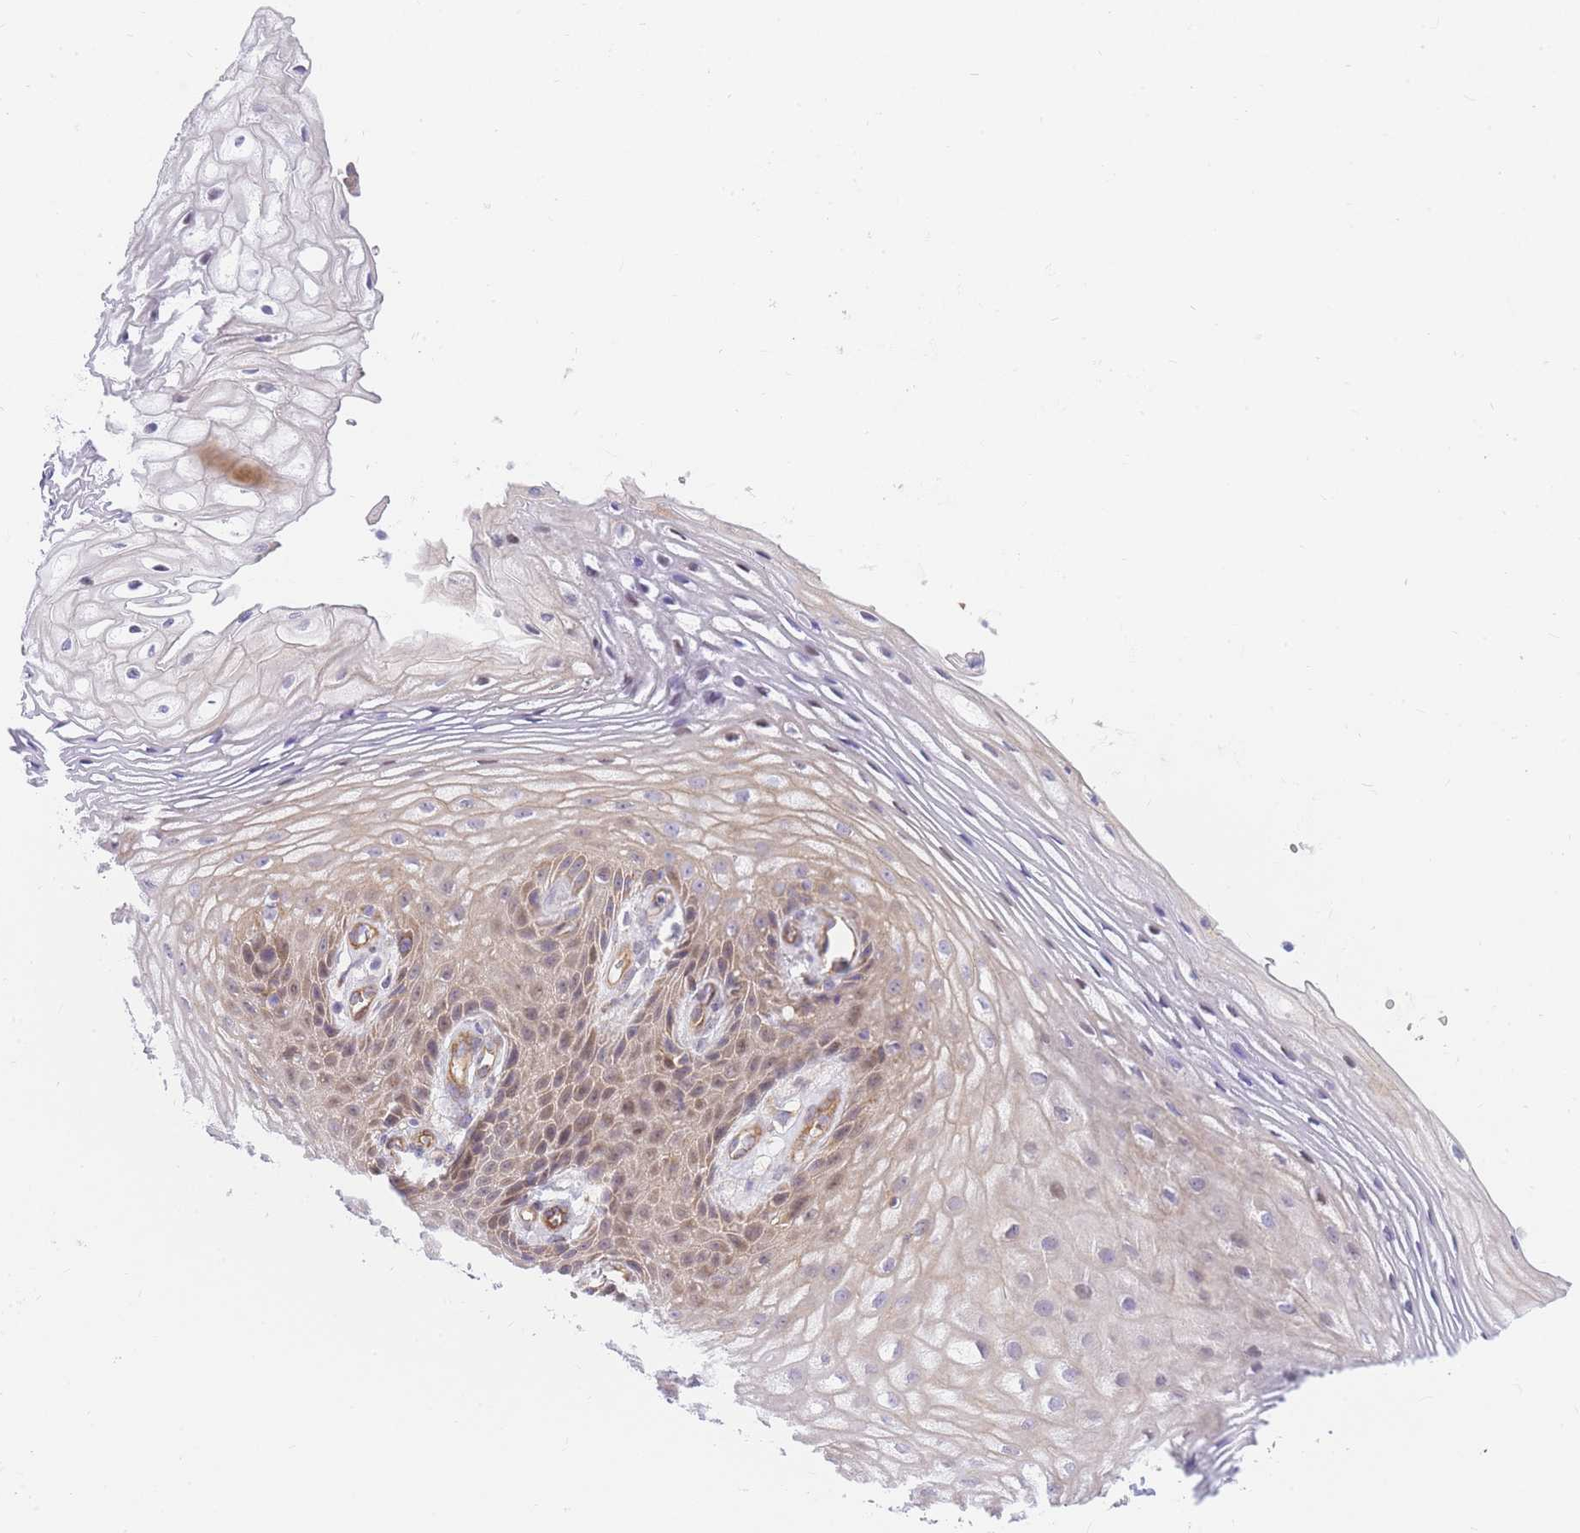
{"staining": {"intensity": "weak", "quantity": "25%-75%", "location": "cytoplasmic/membranous,nuclear"}, "tissue": "vagina", "cell_type": "Squamous epithelial cells", "image_type": "normal", "snomed": [{"axis": "morphology", "description": "Normal tissue, NOS"}, {"axis": "topography", "description": "Vagina"}], "caption": "Immunohistochemical staining of benign vagina shows weak cytoplasmic/membranous,nuclear protein staining in approximately 25%-75% of squamous epithelial cells.", "gene": "S100PBP", "patient": {"sex": "female", "age": 60}}